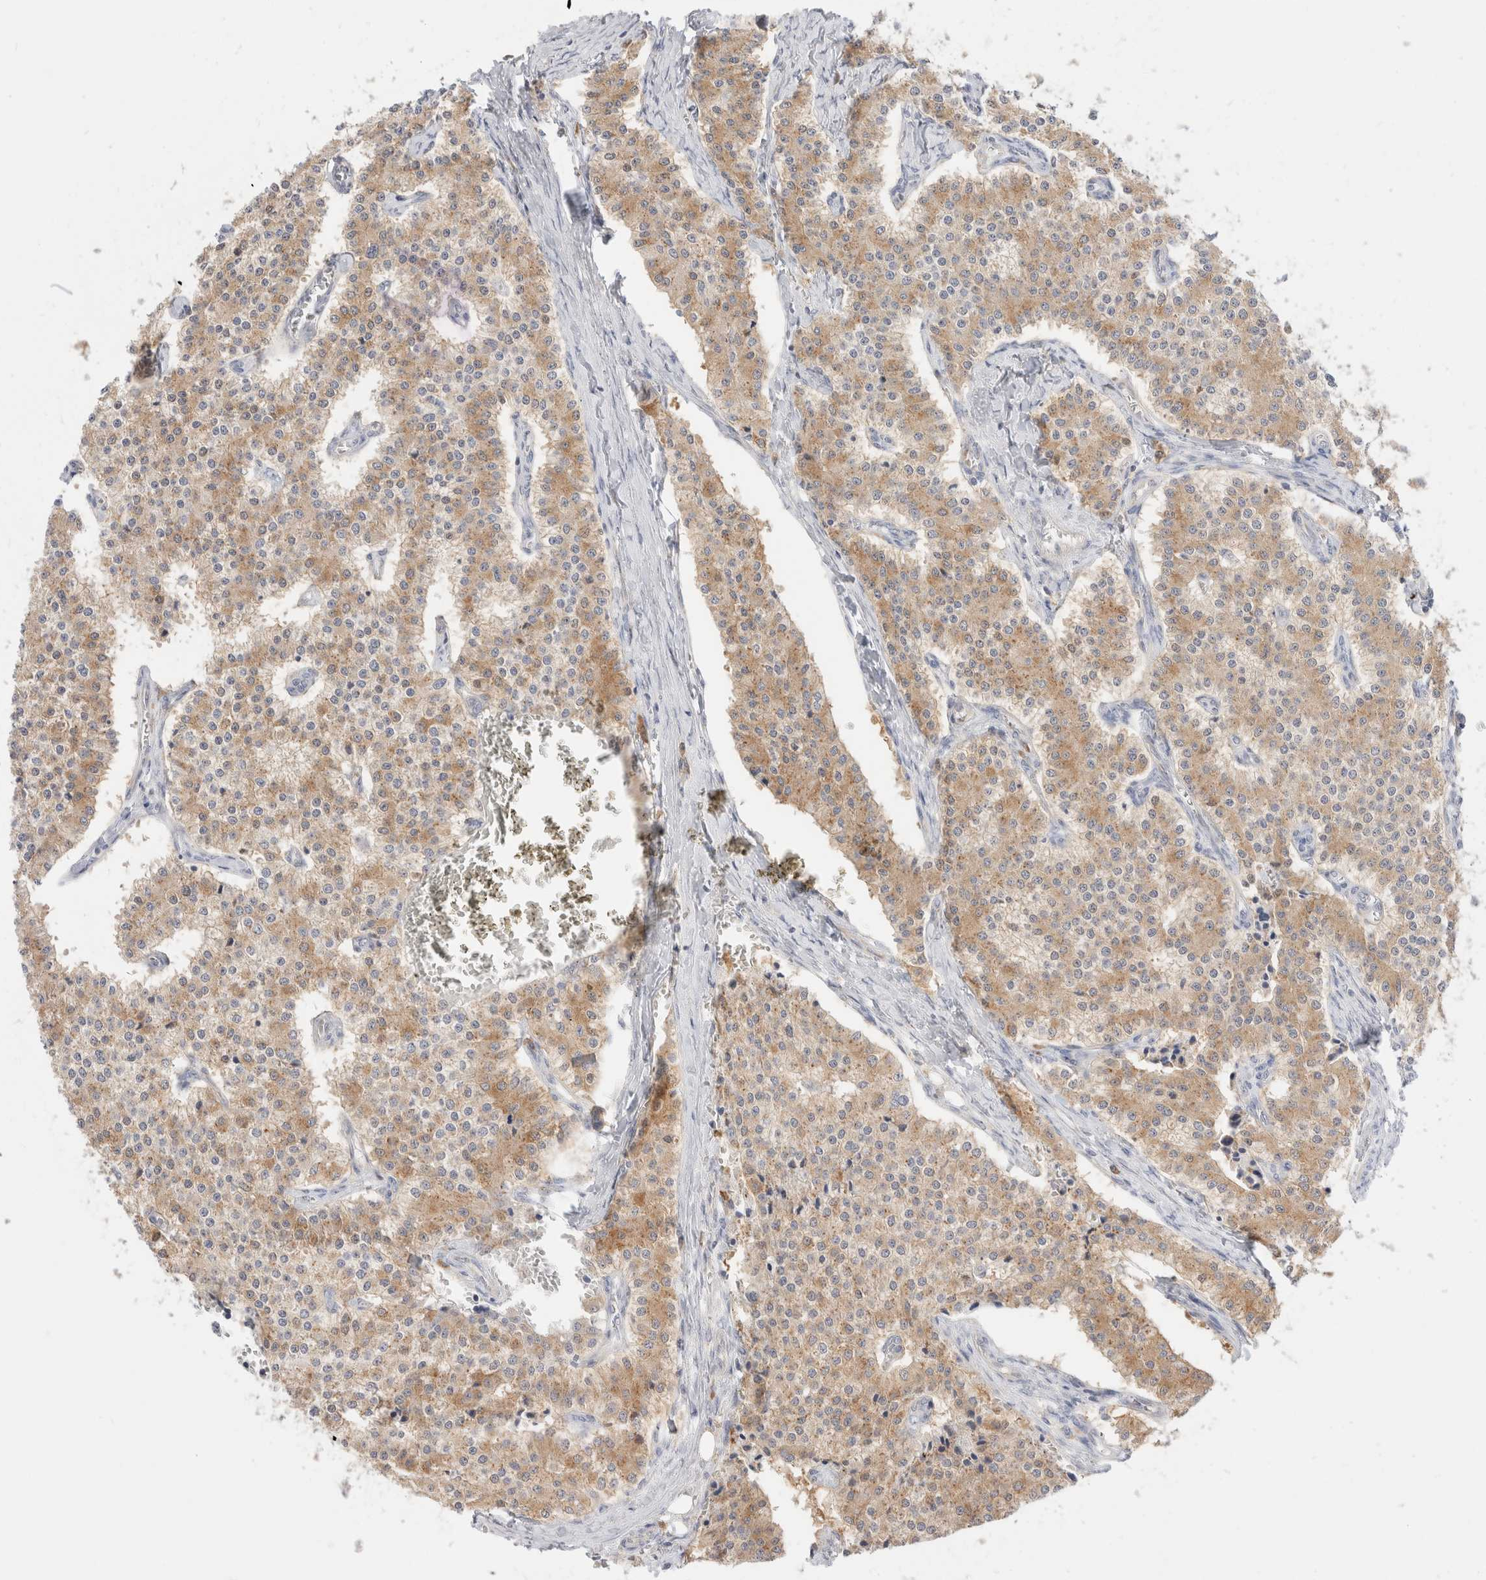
{"staining": {"intensity": "weak", "quantity": ">75%", "location": "cytoplasmic/membranous"}, "tissue": "carcinoid", "cell_type": "Tumor cells", "image_type": "cancer", "snomed": [{"axis": "morphology", "description": "Carcinoid, malignant, NOS"}, {"axis": "topography", "description": "Colon"}], "caption": "Protein expression by immunohistochemistry (IHC) exhibits weak cytoplasmic/membranous positivity in approximately >75% of tumor cells in carcinoid (malignant).", "gene": "EFCAB13", "patient": {"sex": "female", "age": 52}}